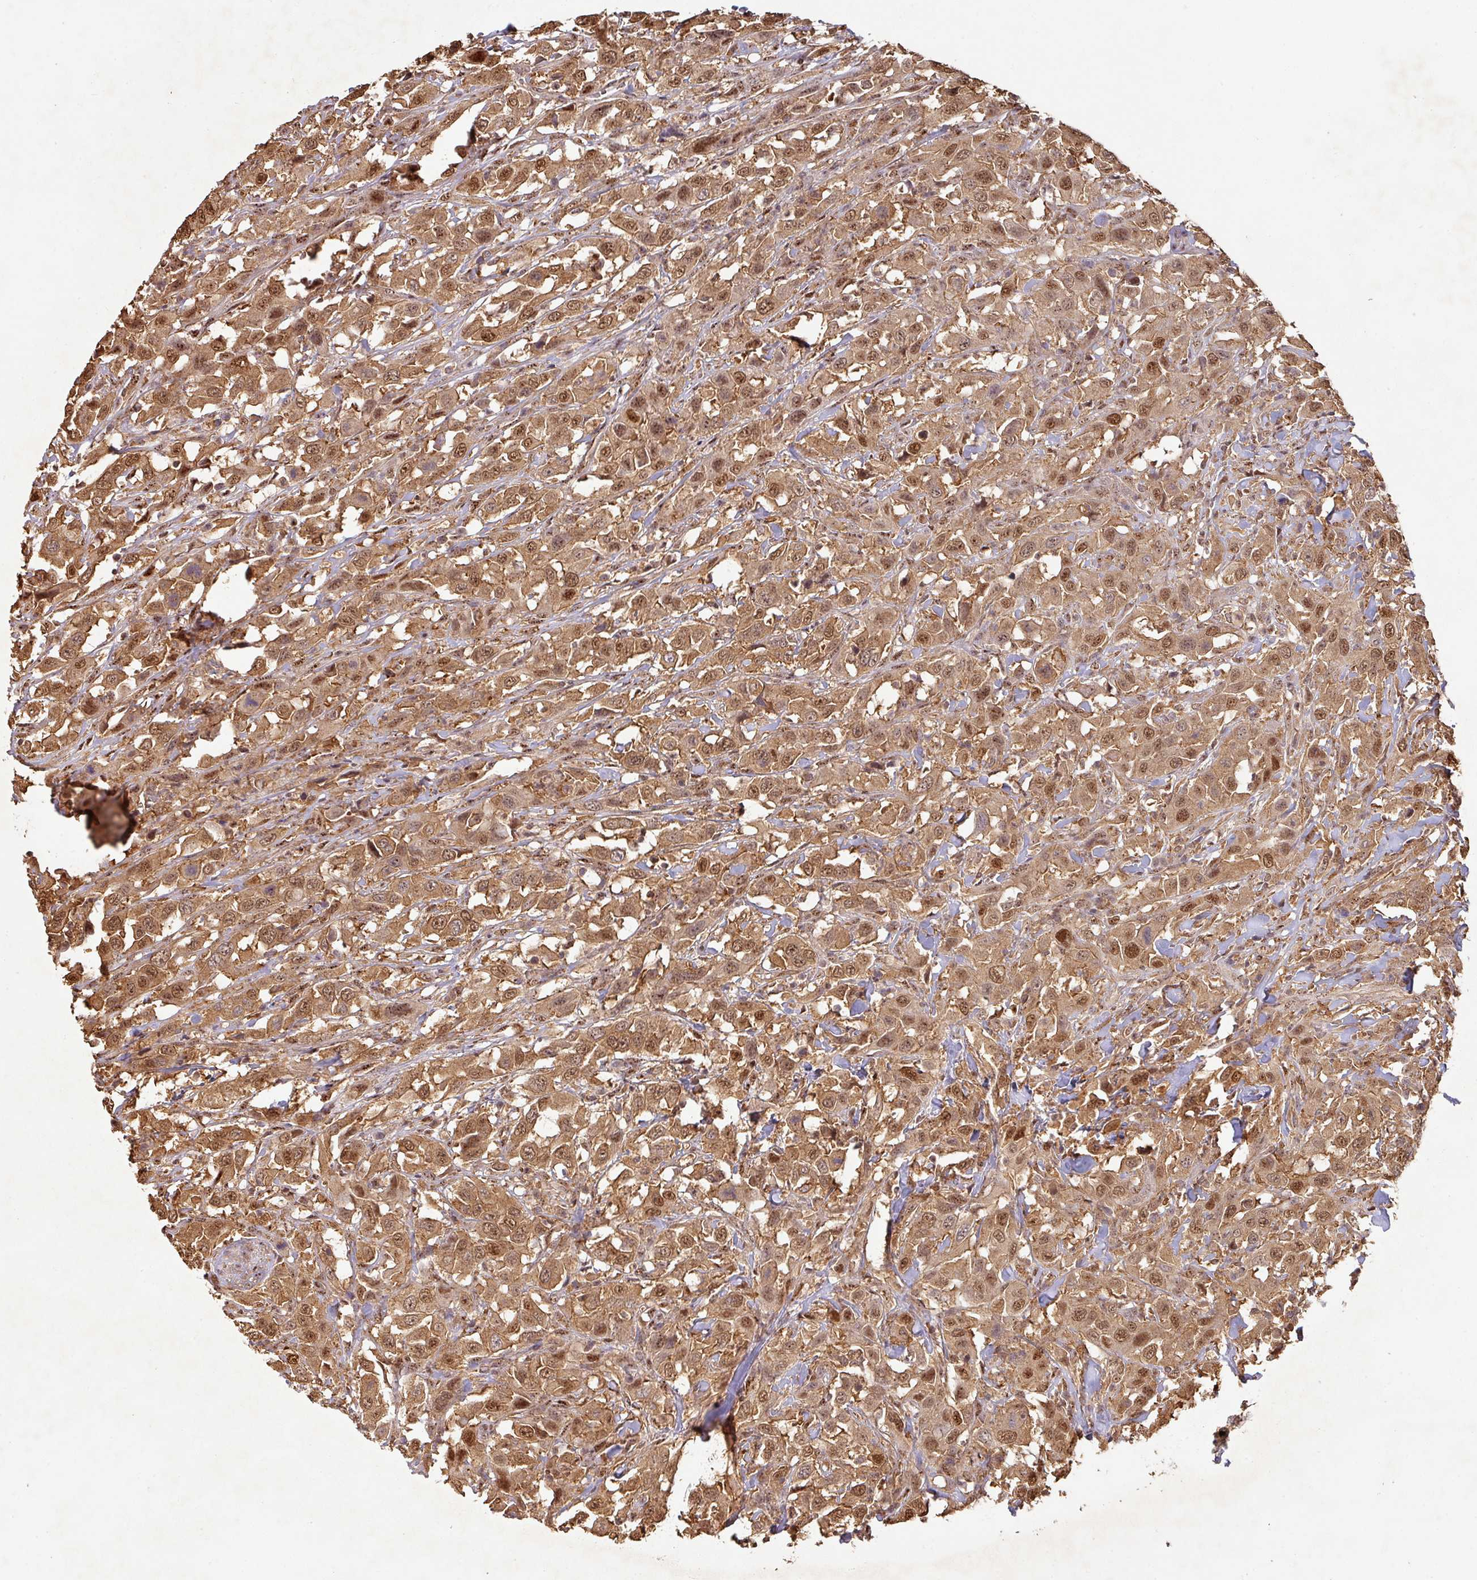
{"staining": {"intensity": "moderate", "quantity": ">75%", "location": "cytoplasmic/membranous,nuclear"}, "tissue": "urothelial cancer", "cell_type": "Tumor cells", "image_type": "cancer", "snomed": [{"axis": "morphology", "description": "Urothelial carcinoma, High grade"}, {"axis": "topography", "description": "Urinary bladder"}], "caption": "Immunohistochemical staining of urothelial carcinoma (high-grade) demonstrates moderate cytoplasmic/membranous and nuclear protein positivity in about >75% of tumor cells.", "gene": "ZNF322", "patient": {"sex": "male", "age": 61}}